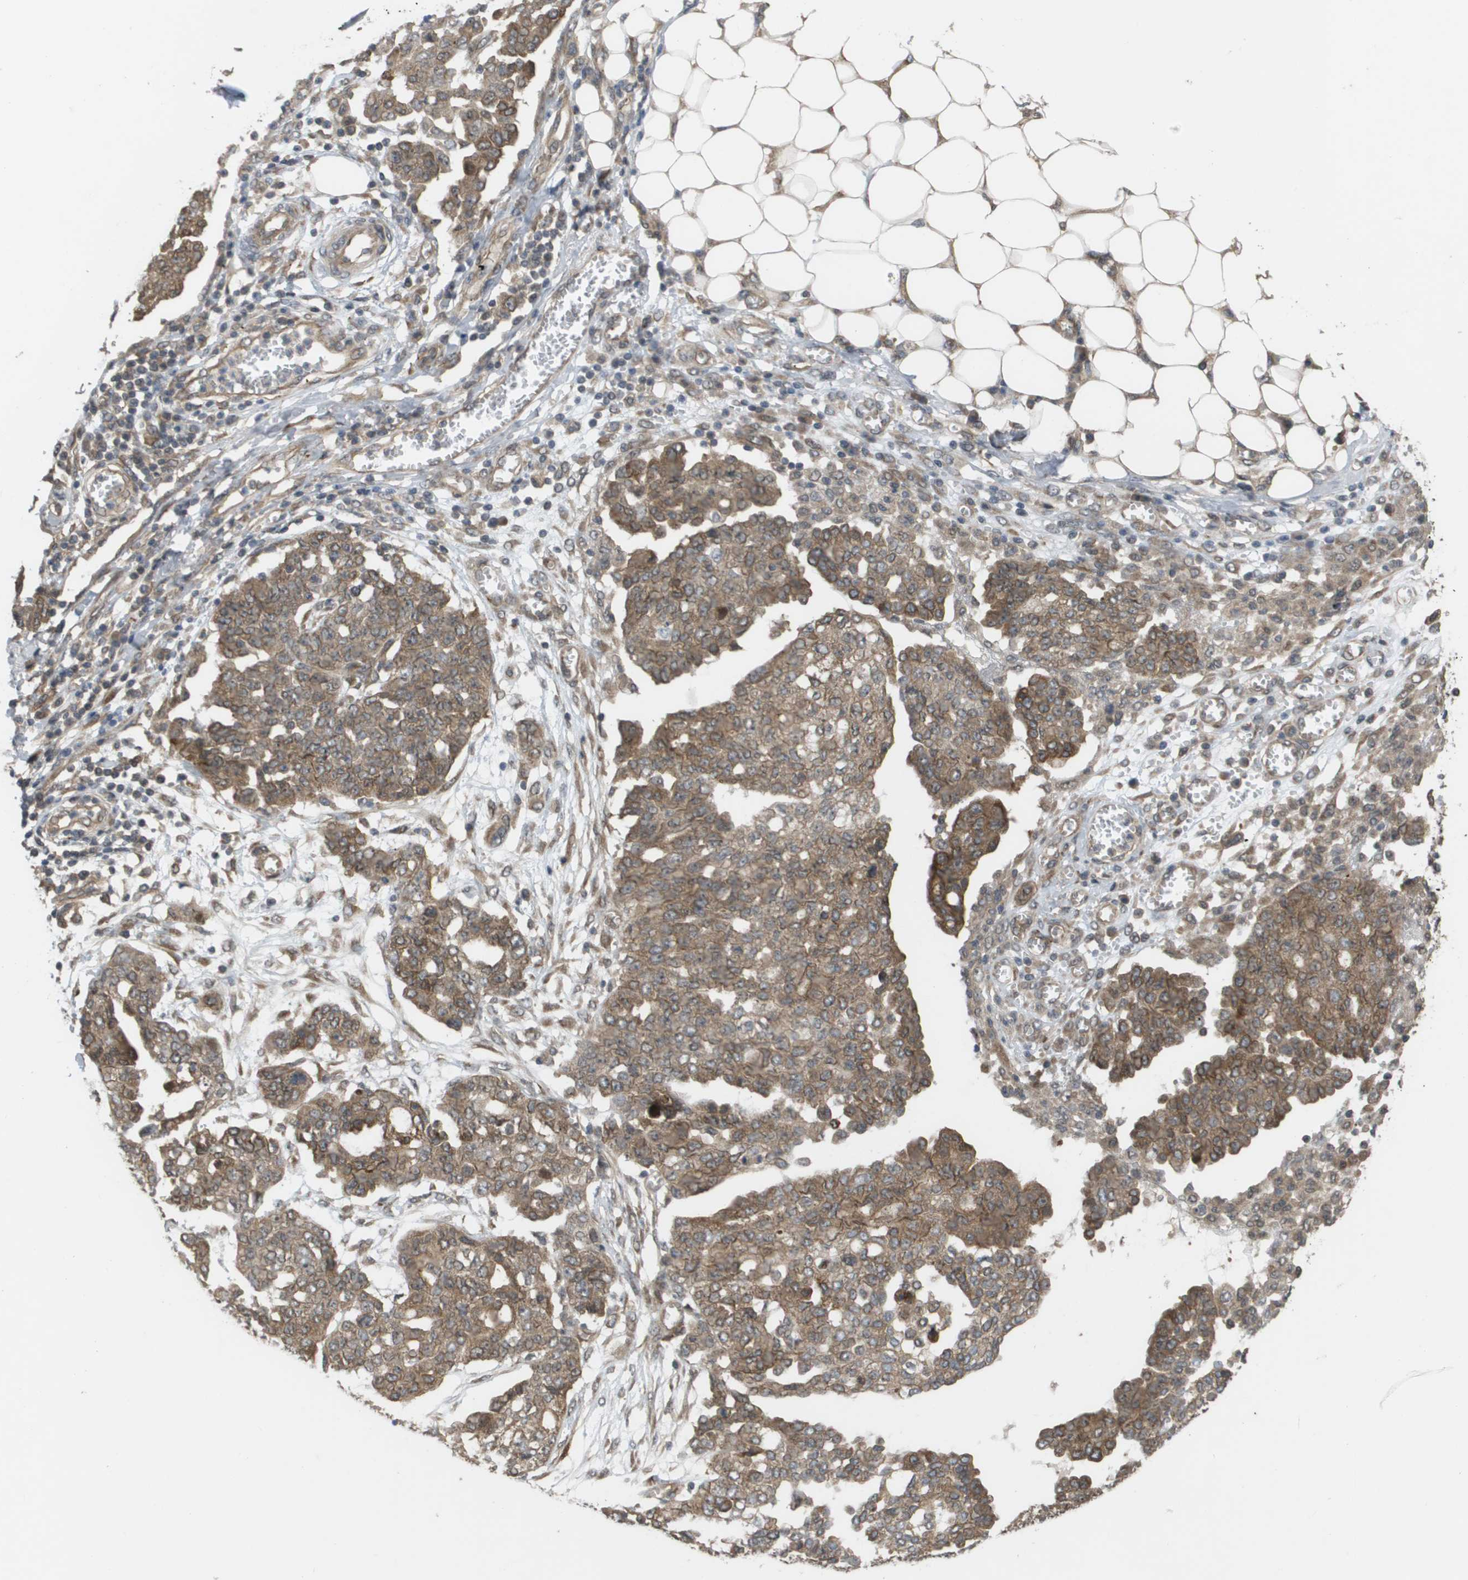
{"staining": {"intensity": "moderate", "quantity": ">75%", "location": "cytoplasmic/membranous"}, "tissue": "ovarian cancer", "cell_type": "Tumor cells", "image_type": "cancer", "snomed": [{"axis": "morphology", "description": "Cystadenocarcinoma, serous, NOS"}, {"axis": "topography", "description": "Soft tissue"}, {"axis": "topography", "description": "Ovary"}], "caption": "Protein staining shows moderate cytoplasmic/membranous staining in approximately >75% of tumor cells in ovarian cancer (serous cystadenocarcinoma).", "gene": "CTPS2", "patient": {"sex": "female", "age": 57}}